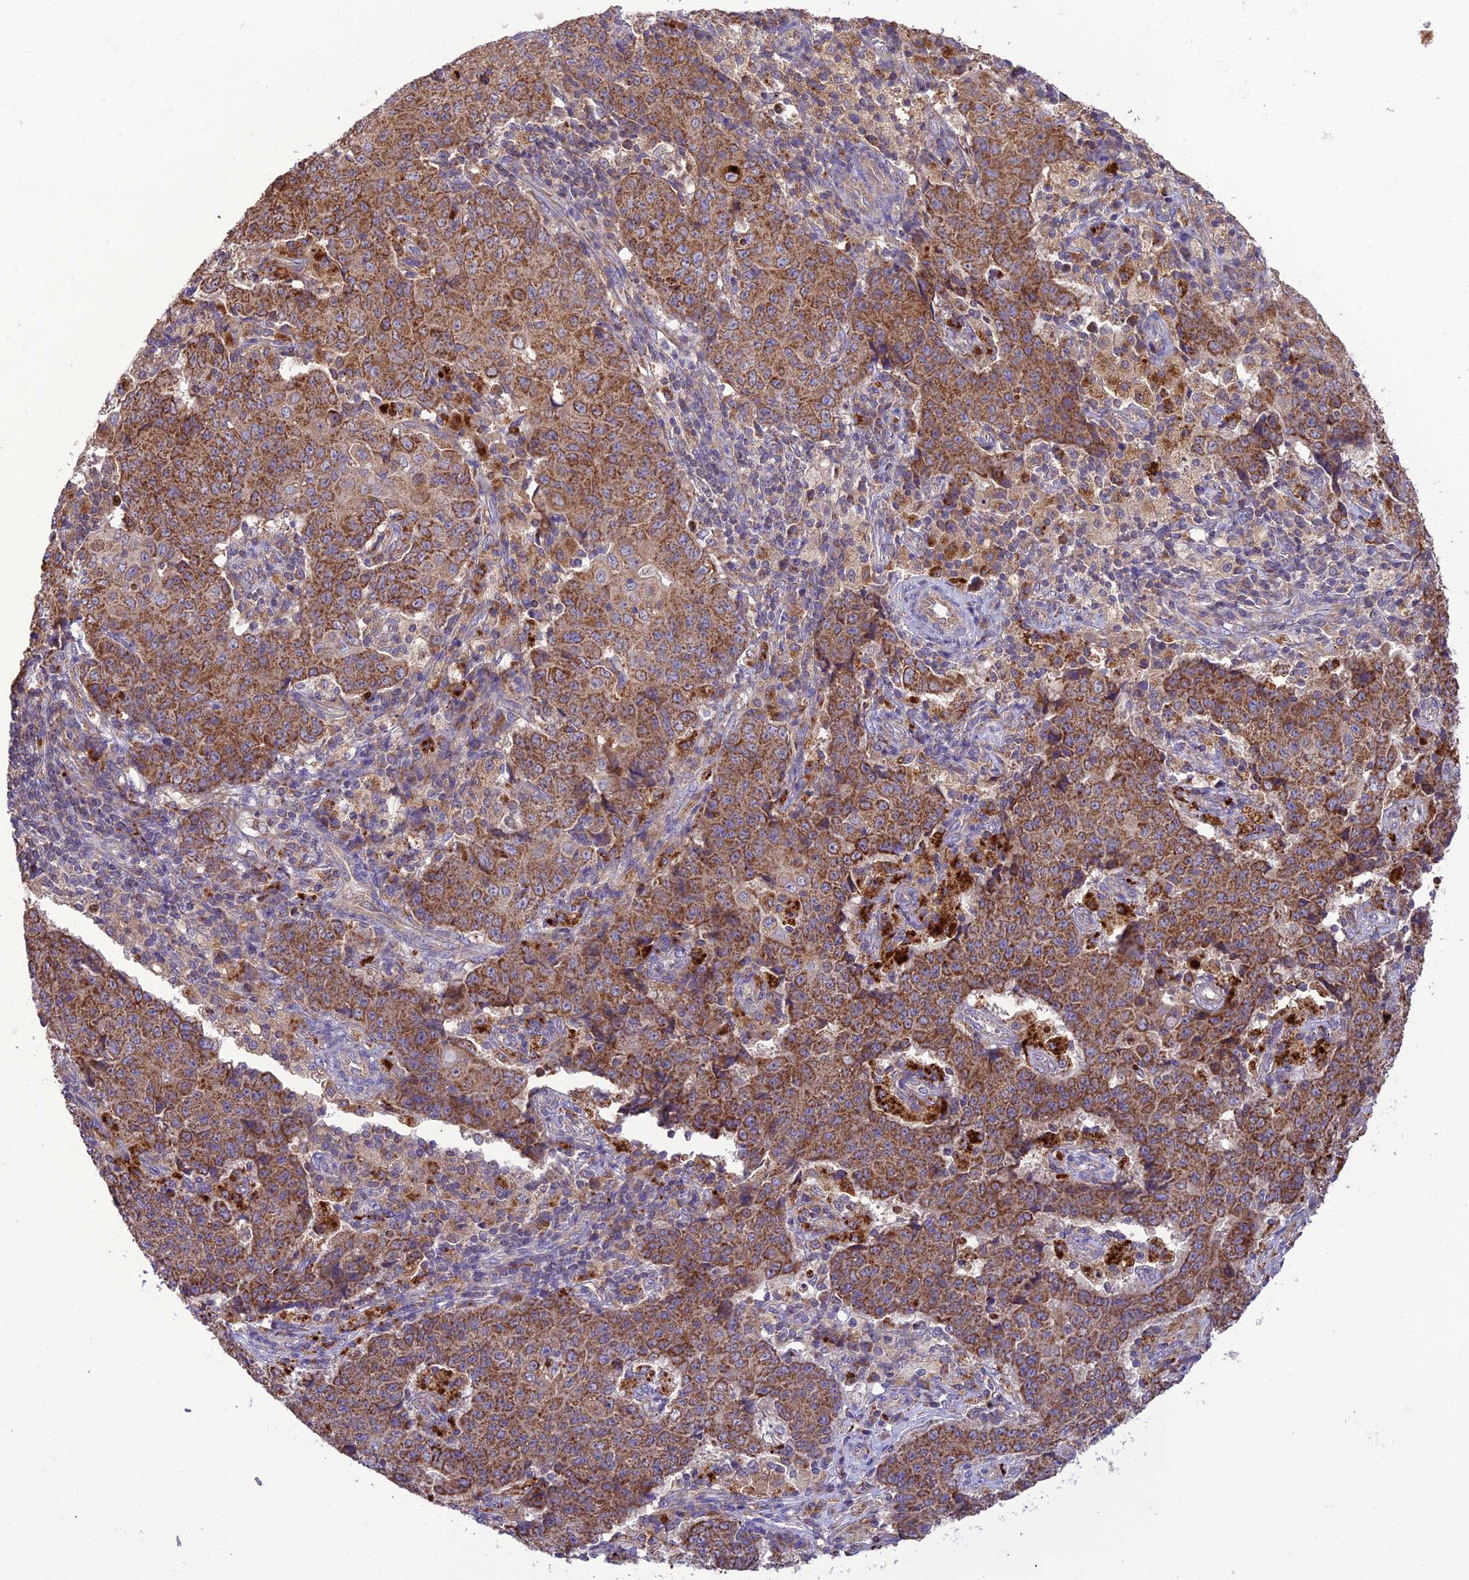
{"staining": {"intensity": "moderate", "quantity": ">75%", "location": "cytoplasmic/membranous"}, "tissue": "ovarian cancer", "cell_type": "Tumor cells", "image_type": "cancer", "snomed": [{"axis": "morphology", "description": "Carcinoma, endometroid"}, {"axis": "topography", "description": "Ovary"}], "caption": "Ovarian cancer stained for a protein (brown) shows moderate cytoplasmic/membranous positive positivity in approximately >75% of tumor cells.", "gene": "NDUFAF1", "patient": {"sex": "female", "age": 42}}